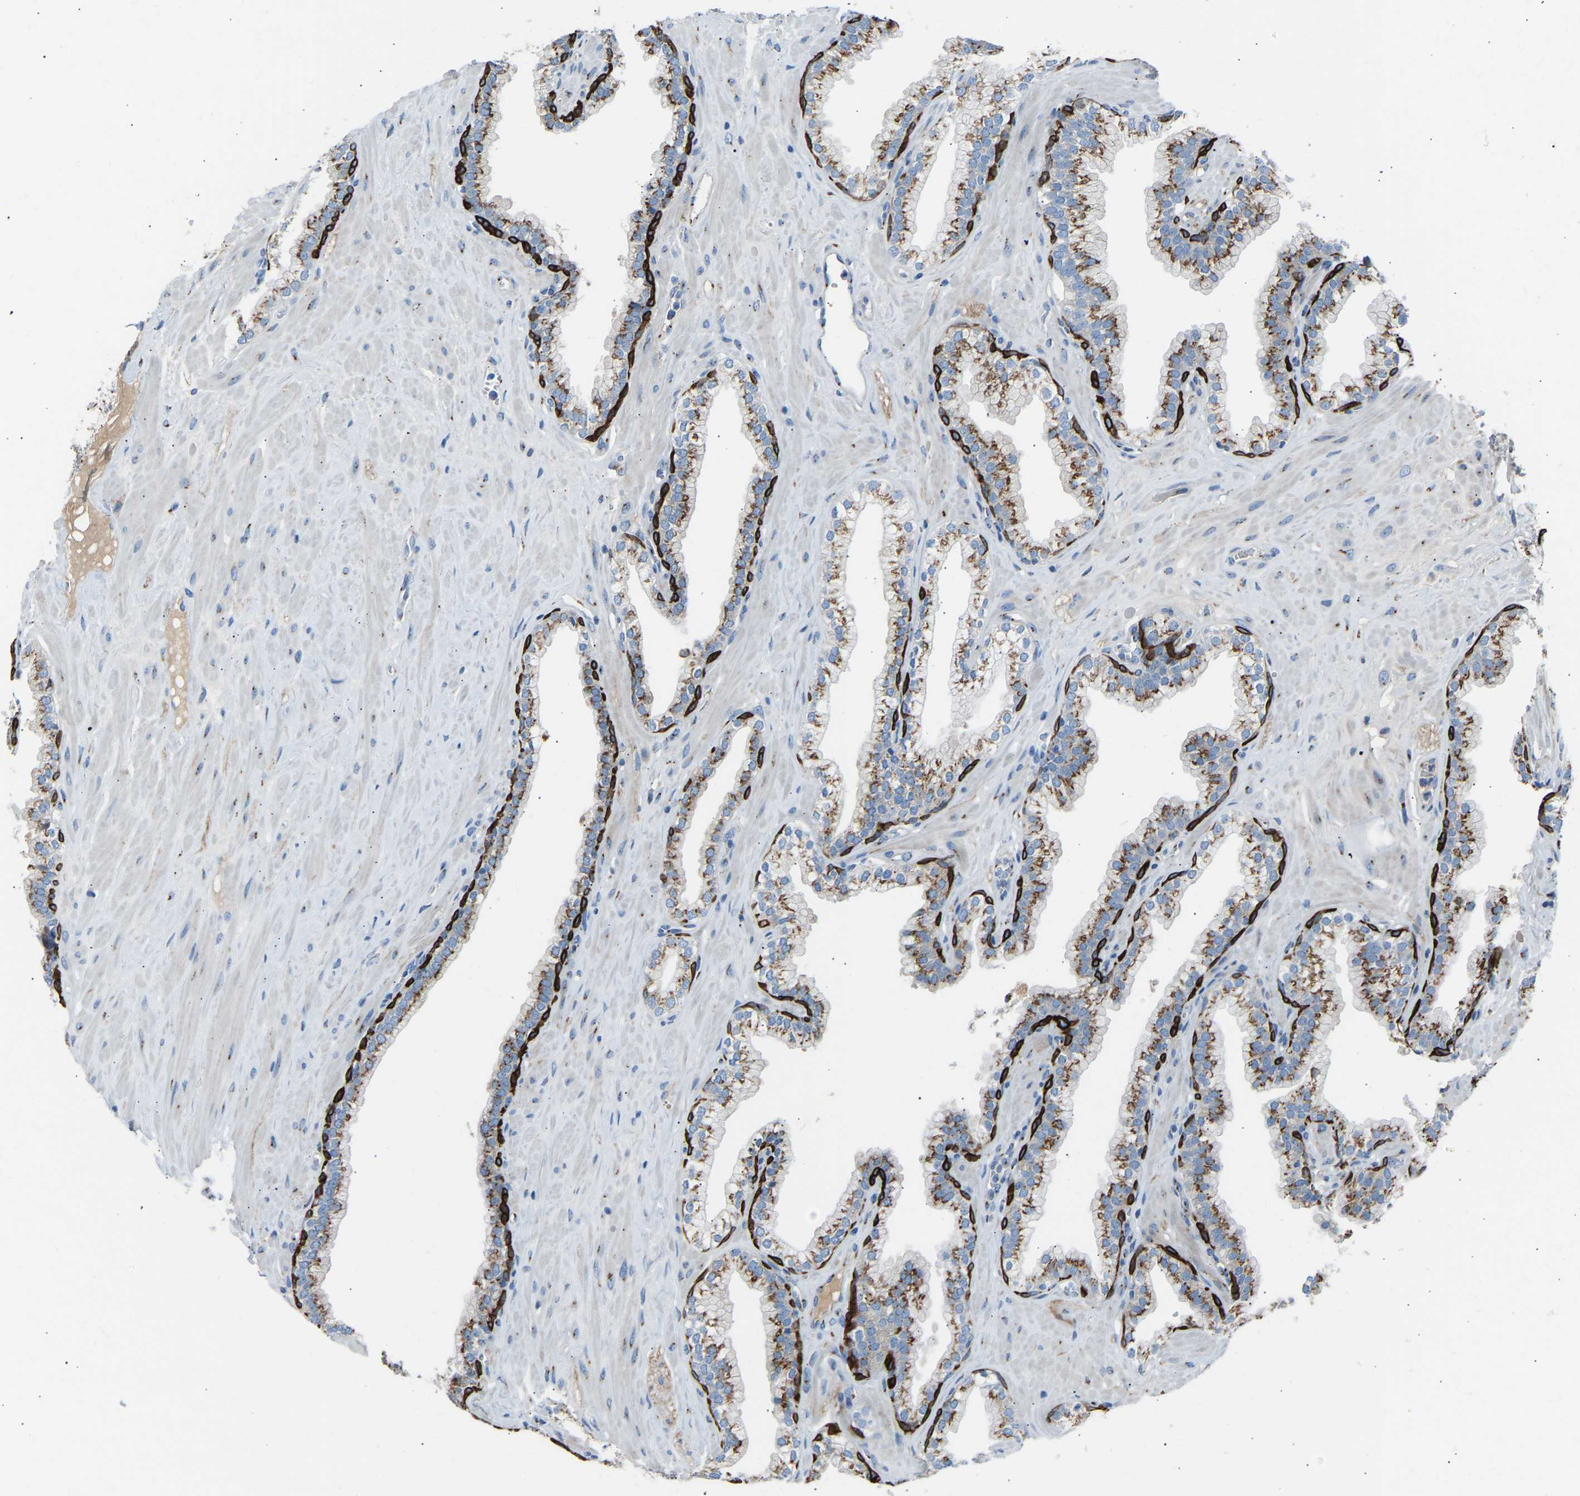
{"staining": {"intensity": "moderate", "quantity": ">75%", "location": "cytoplasmic/membranous"}, "tissue": "prostate", "cell_type": "Glandular cells", "image_type": "normal", "snomed": [{"axis": "morphology", "description": "Normal tissue, NOS"}, {"axis": "morphology", "description": "Urothelial carcinoma, Low grade"}, {"axis": "topography", "description": "Urinary bladder"}, {"axis": "topography", "description": "Prostate"}], "caption": "Immunohistochemical staining of benign human prostate reveals >75% levels of moderate cytoplasmic/membranous protein expression in about >75% of glandular cells.", "gene": "CYREN", "patient": {"sex": "male", "age": 60}}